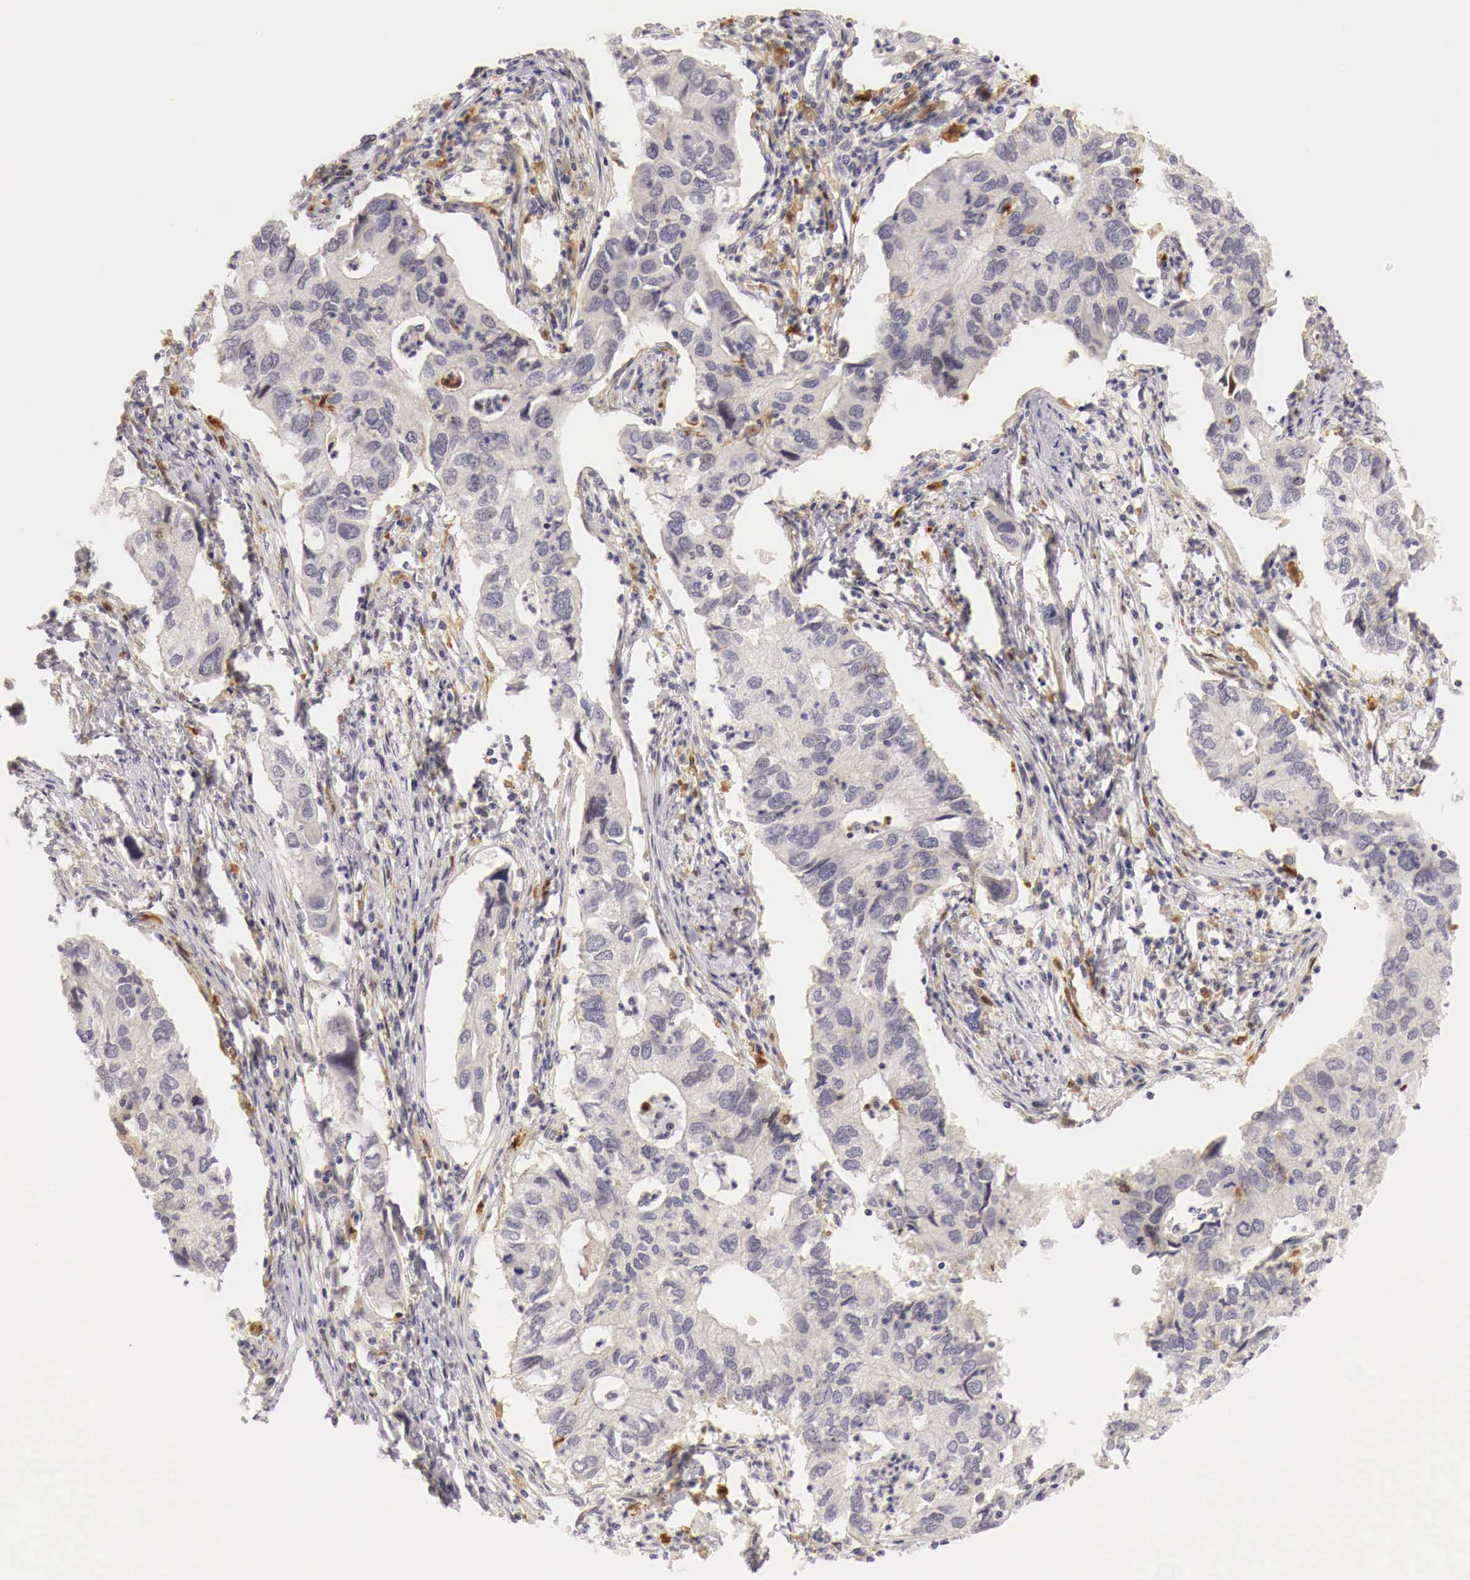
{"staining": {"intensity": "strong", "quantity": "<25%", "location": "nuclear"}, "tissue": "lung cancer", "cell_type": "Tumor cells", "image_type": "cancer", "snomed": [{"axis": "morphology", "description": "Adenocarcinoma, NOS"}, {"axis": "topography", "description": "Lung"}], "caption": "The photomicrograph exhibits immunohistochemical staining of lung cancer. There is strong nuclear staining is seen in approximately <25% of tumor cells. (brown staining indicates protein expression, while blue staining denotes nuclei).", "gene": "CASP3", "patient": {"sex": "male", "age": 48}}